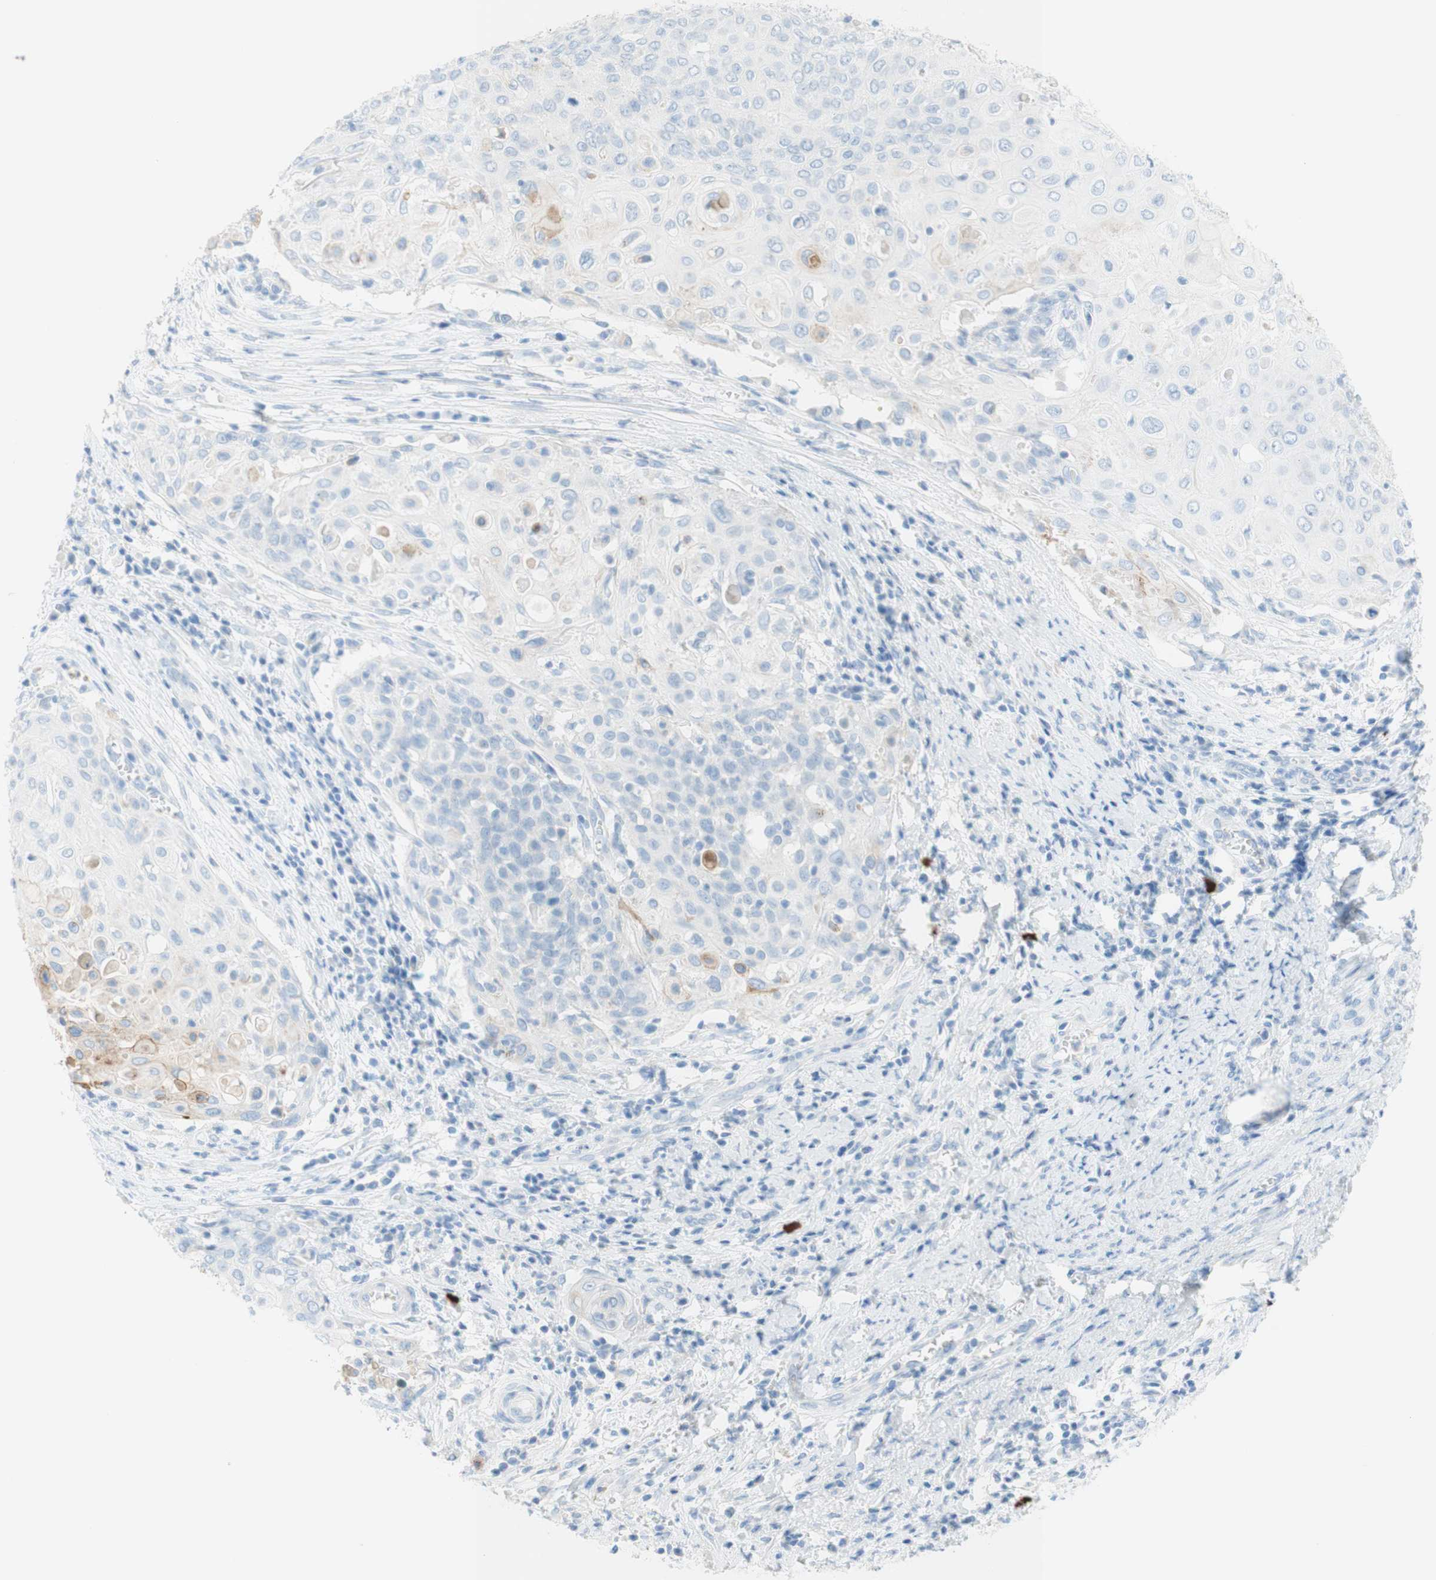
{"staining": {"intensity": "weak", "quantity": "<25%", "location": "cytoplasmic/membranous"}, "tissue": "cervical cancer", "cell_type": "Tumor cells", "image_type": "cancer", "snomed": [{"axis": "morphology", "description": "Squamous cell carcinoma, NOS"}, {"axis": "topography", "description": "Cervix"}], "caption": "IHC of human cervical cancer (squamous cell carcinoma) displays no positivity in tumor cells.", "gene": "CEACAM1", "patient": {"sex": "female", "age": 39}}